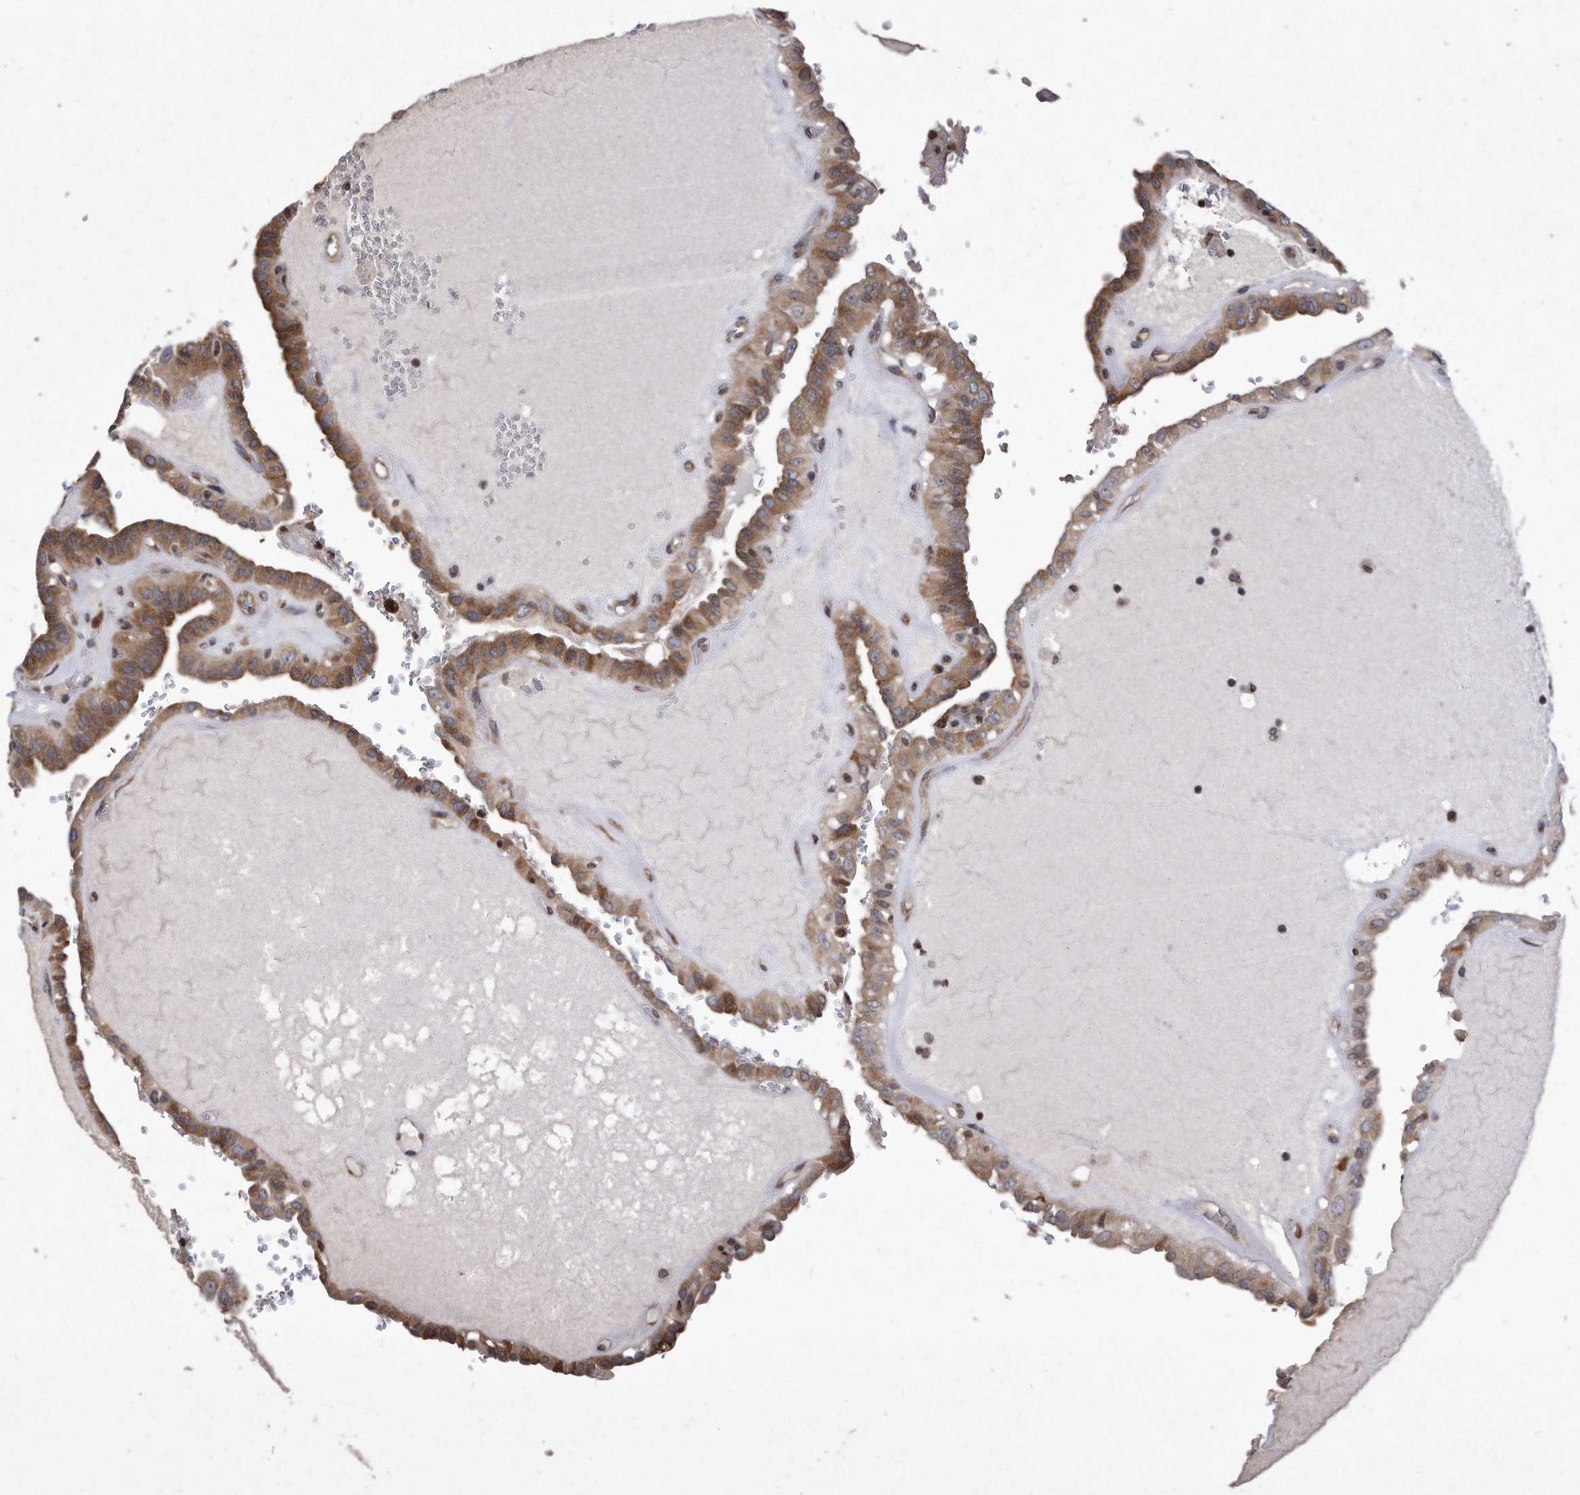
{"staining": {"intensity": "moderate", "quantity": ">75%", "location": "cytoplasmic/membranous"}, "tissue": "thyroid cancer", "cell_type": "Tumor cells", "image_type": "cancer", "snomed": [{"axis": "morphology", "description": "Papillary adenocarcinoma, NOS"}, {"axis": "topography", "description": "Thyroid gland"}], "caption": "Immunohistochemistry image of human thyroid cancer (papillary adenocarcinoma) stained for a protein (brown), which demonstrates medium levels of moderate cytoplasmic/membranous expression in approximately >75% of tumor cells.", "gene": "DAB1", "patient": {"sex": "male", "age": 77}}